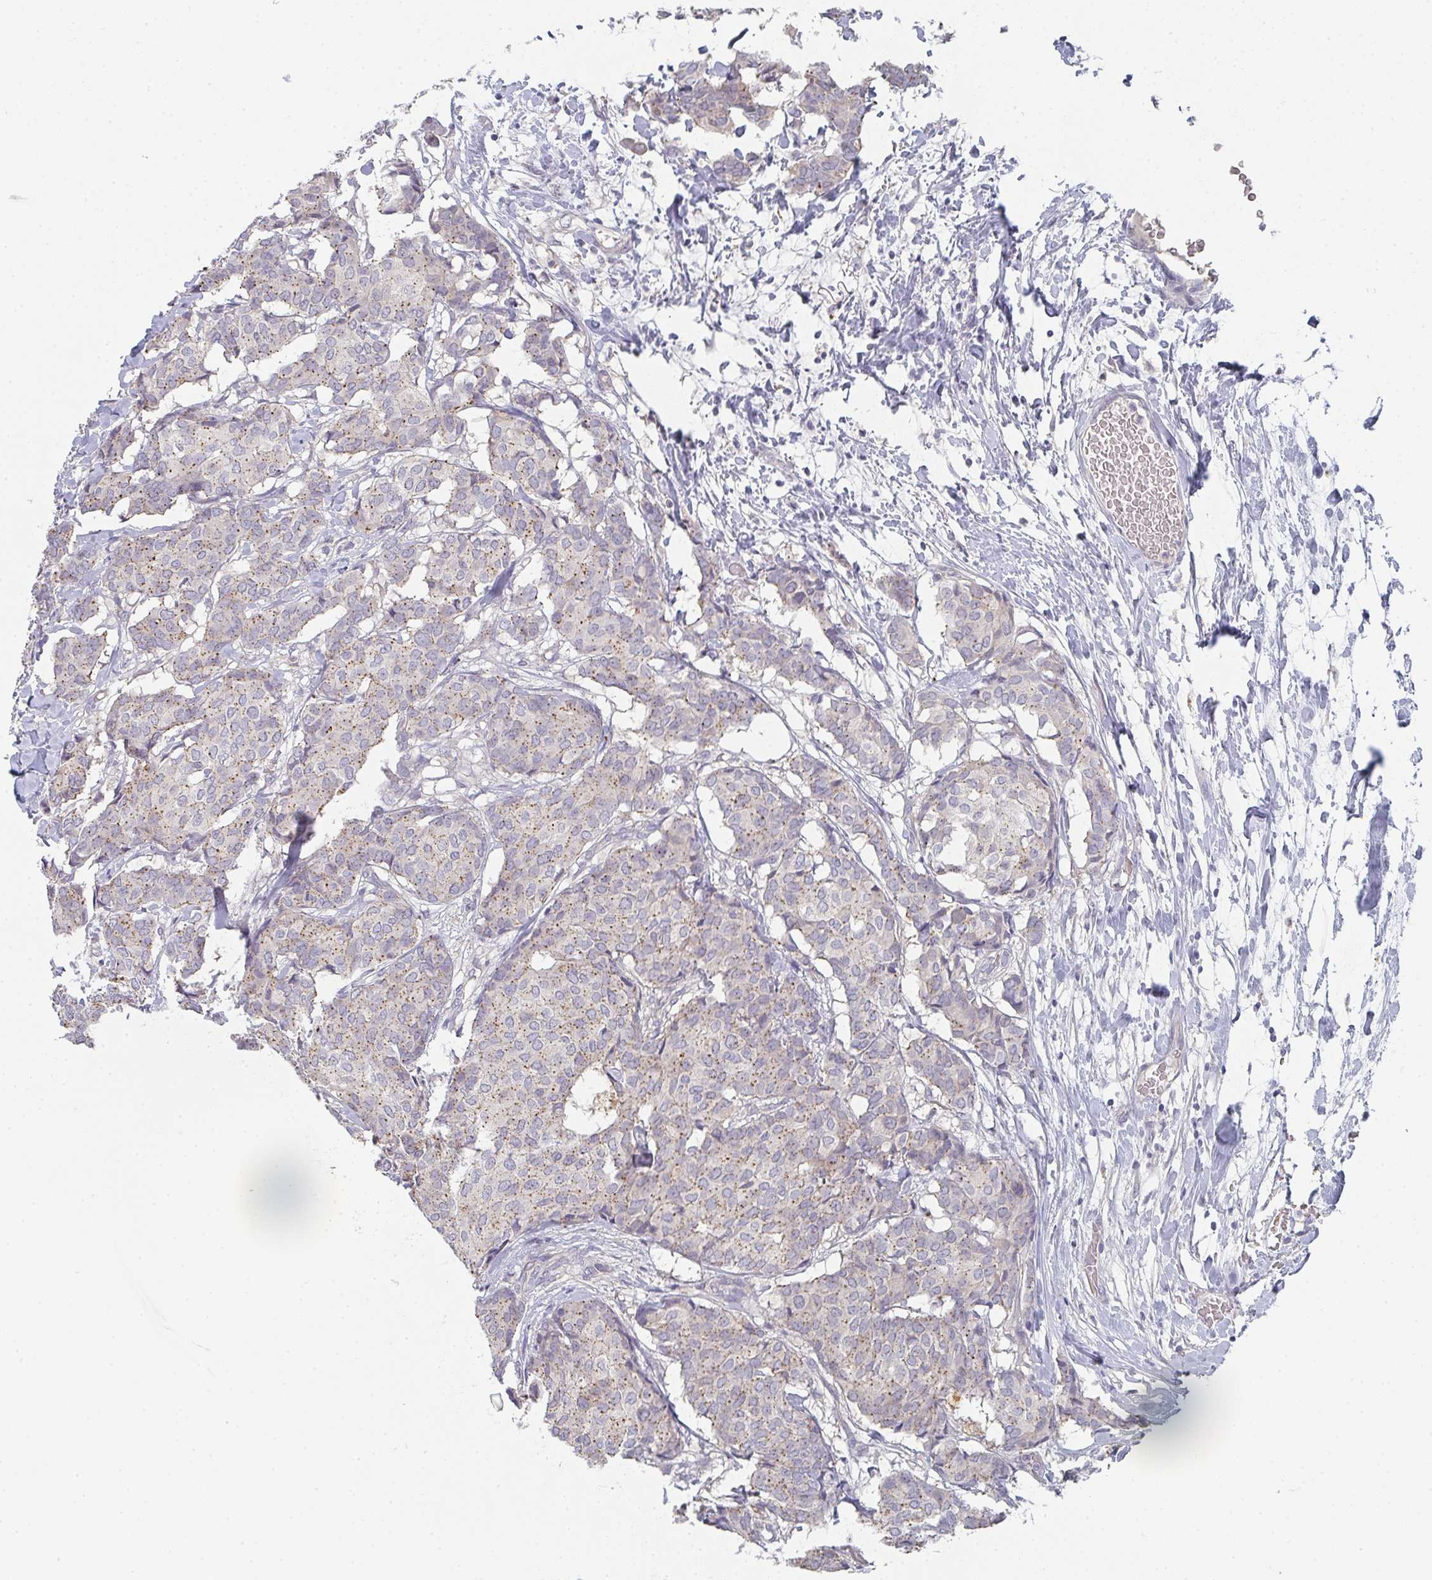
{"staining": {"intensity": "weak", "quantity": ">75%", "location": "cytoplasmic/membranous"}, "tissue": "breast cancer", "cell_type": "Tumor cells", "image_type": "cancer", "snomed": [{"axis": "morphology", "description": "Duct carcinoma"}, {"axis": "topography", "description": "Breast"}], "caption": "Tumor cells display weak cytoplasmic/membranous staining in about >75% of cells in breast invasive ductal carcinoma.", "gene": "CHMP5", "patient": {"sex": "female", "age": 75}}